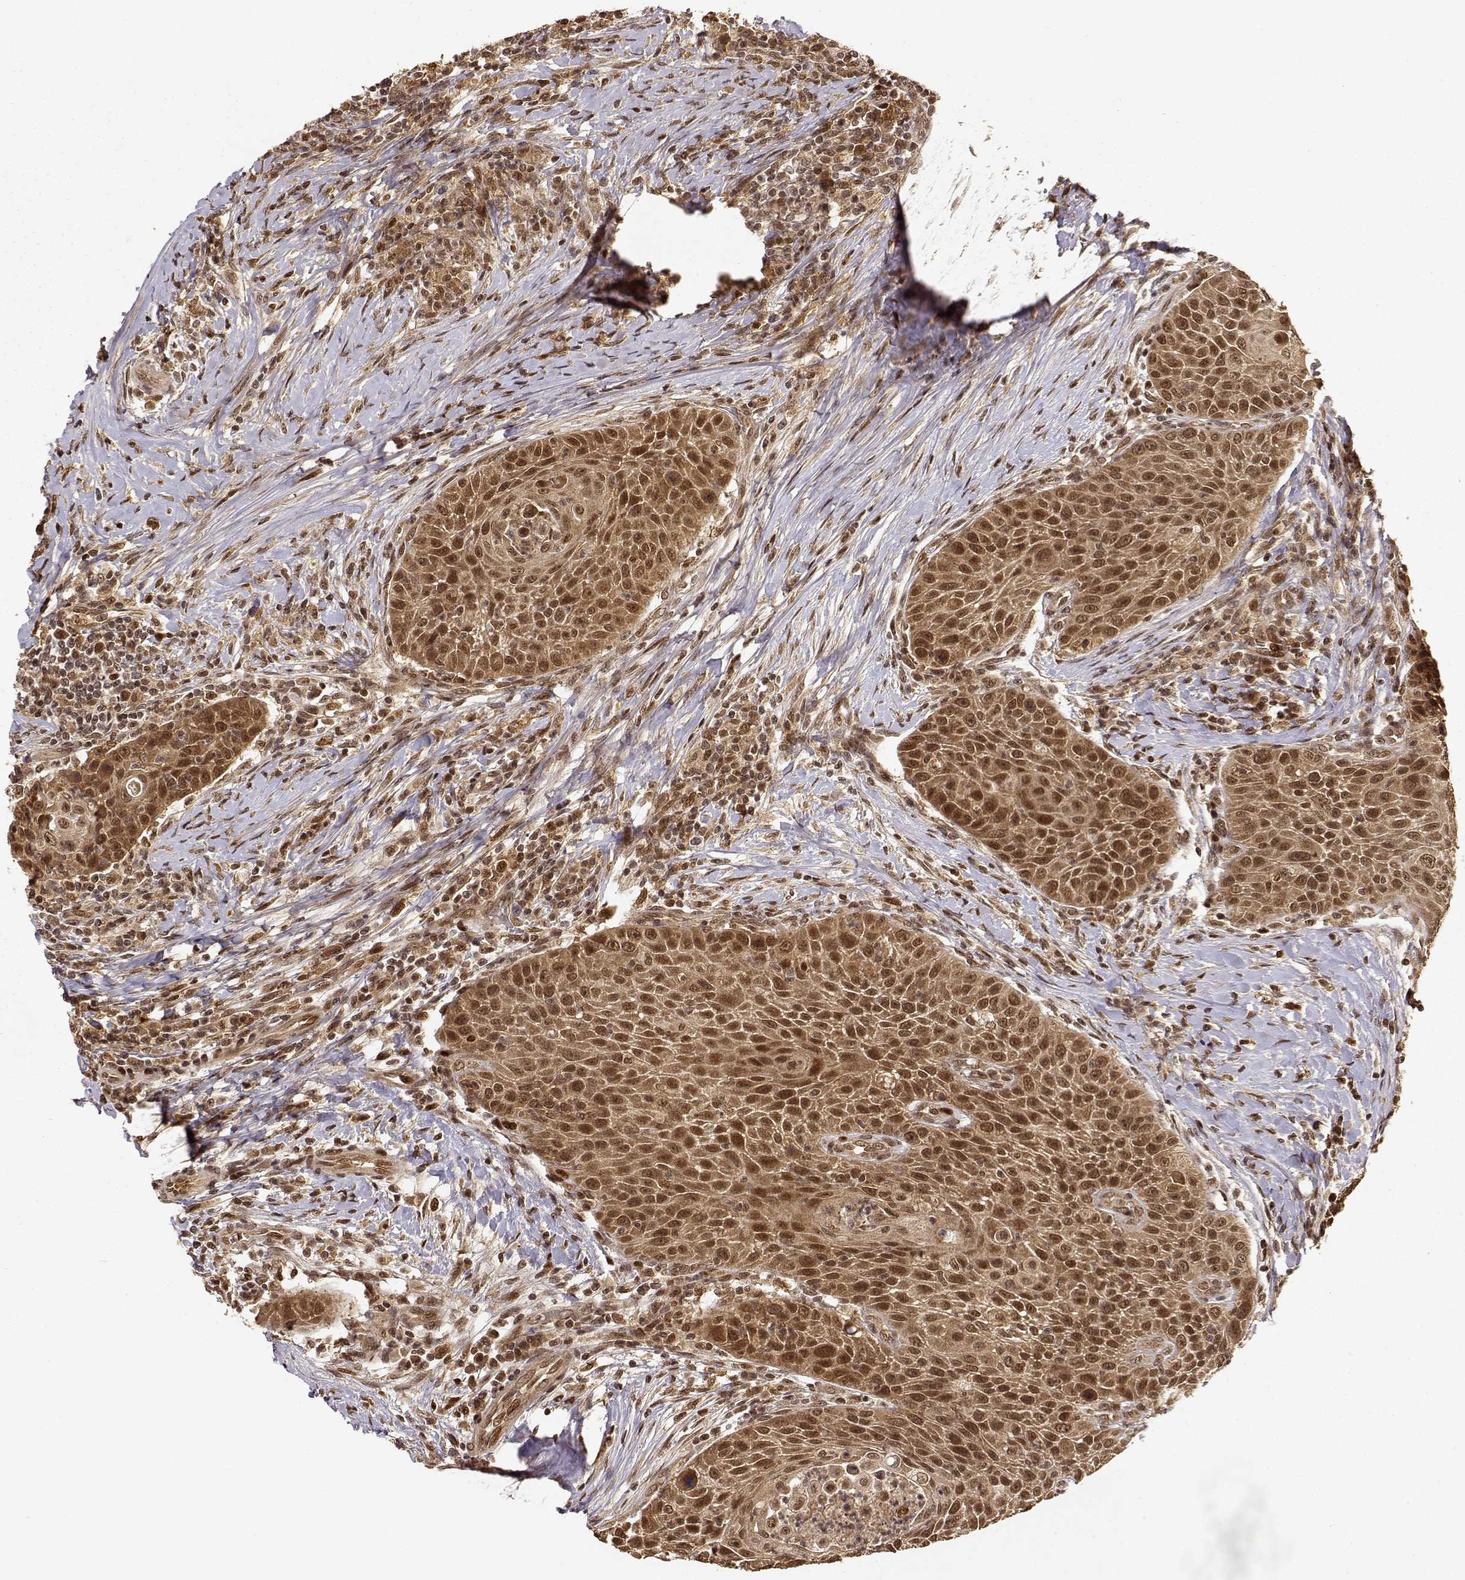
{"staining": {"intensity": "strong", "quantity": ">75%", "location": "cytoplasmic/membranous,nuclear"}, "tissue": "head and neck cancer", "cell_type": "Tumor cells", "image_type": "cancer", "snomed": [{"axis": "morphology", "description": "Squamous cell carcinoma, NOS"}, {"axis": "topography", "description": "Head-Neck"}], "caption": "High-power microscopy captured an IHC micrograph of head and neck squamous cell carcinoma, revealing strong cytoplasmic/membranous and nuclear expression in about >75% of tumor cells.", "gene": "MAEA", "patient": {"sex": "male", "age": 69}}